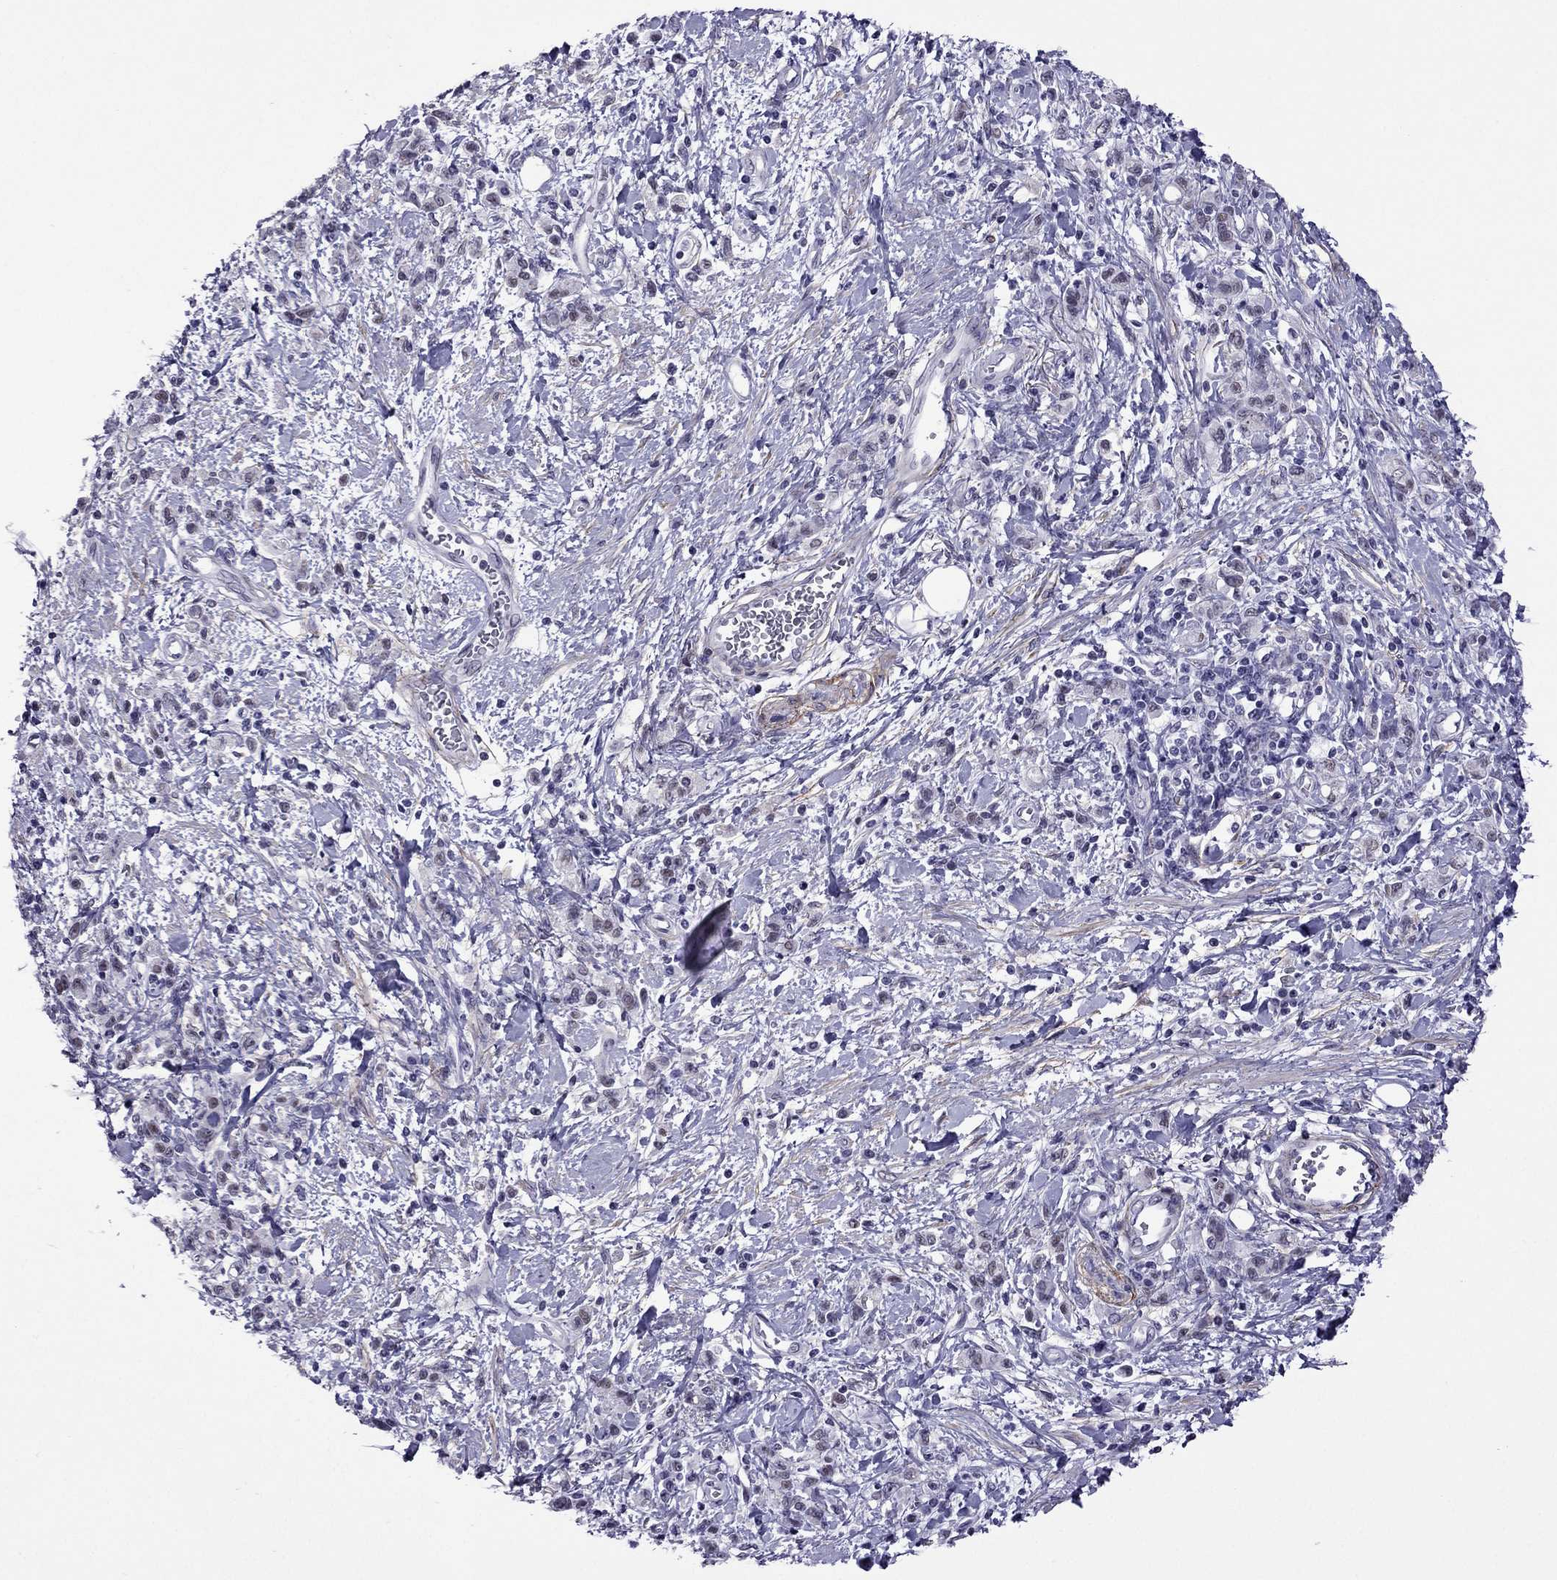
{"staining": {"intensity": "negative", "quantity": "none", "location": "none"}, "tissue": "stomach cancer", "cell_type": "Tumor cells", "image_type": "cancer", "snomed": [{"axis": "morphology", "description": "Adenocarcinoma, NOS"}, {"axis": "topography", "description": "Stomach"}], "caption": "Immunohistochemical staining of stomach cancer (adenocarcinoma) shows no significant expression in tumor cells. (Stains: DAB immunohistochemistry with hematoxylin counter stain, Microscopy: brightfield microscopy at high magnification).", "gene": "ZNF646", "patient": {"sex": "male", "age": 77}}